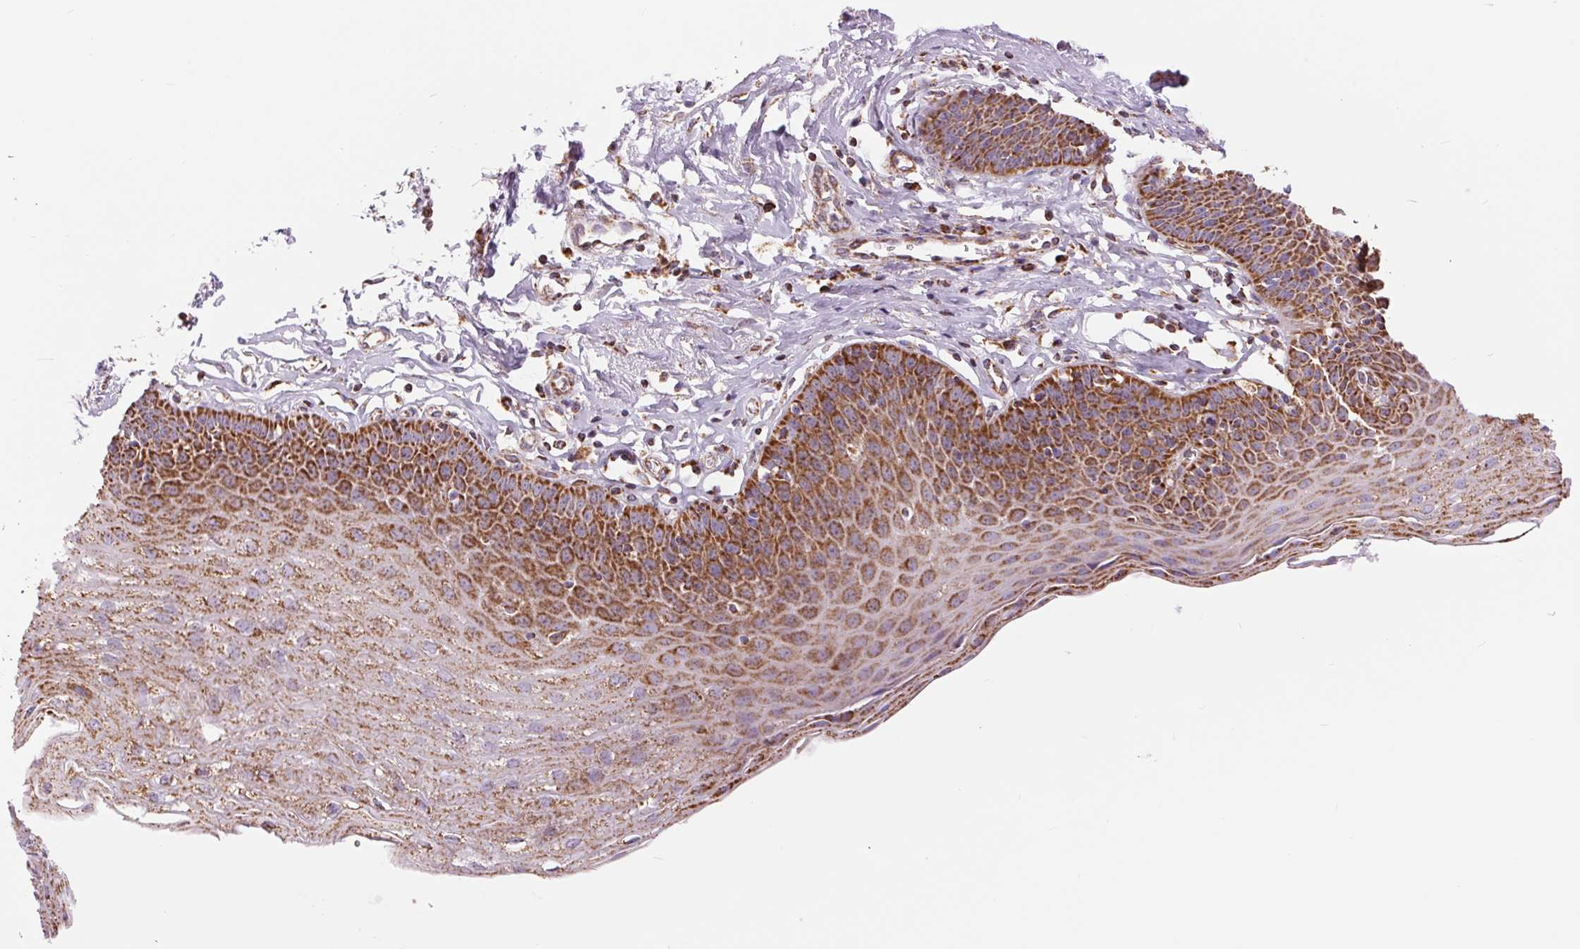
{"staining": {"intensity": "strong", "quantity": ">75%", "location": "cytoplasmic/membranous"}, "tissue": "esophagus", "cell_type": "Squamous epithelial cells", "image_type": "normal", "snomed": [{"axis": "morphology", "description": "Normal tissue, NOS"}, {"axis": "topography", "description": "Esophagus"}], "caption": "Protein staining reveals strong cytoplasmic/membranous expression in about >75% of squamous epithelial cells in benign esophagus.", "gene": "ATP5PB", "patient": {"sex": "female", "age": 81}}